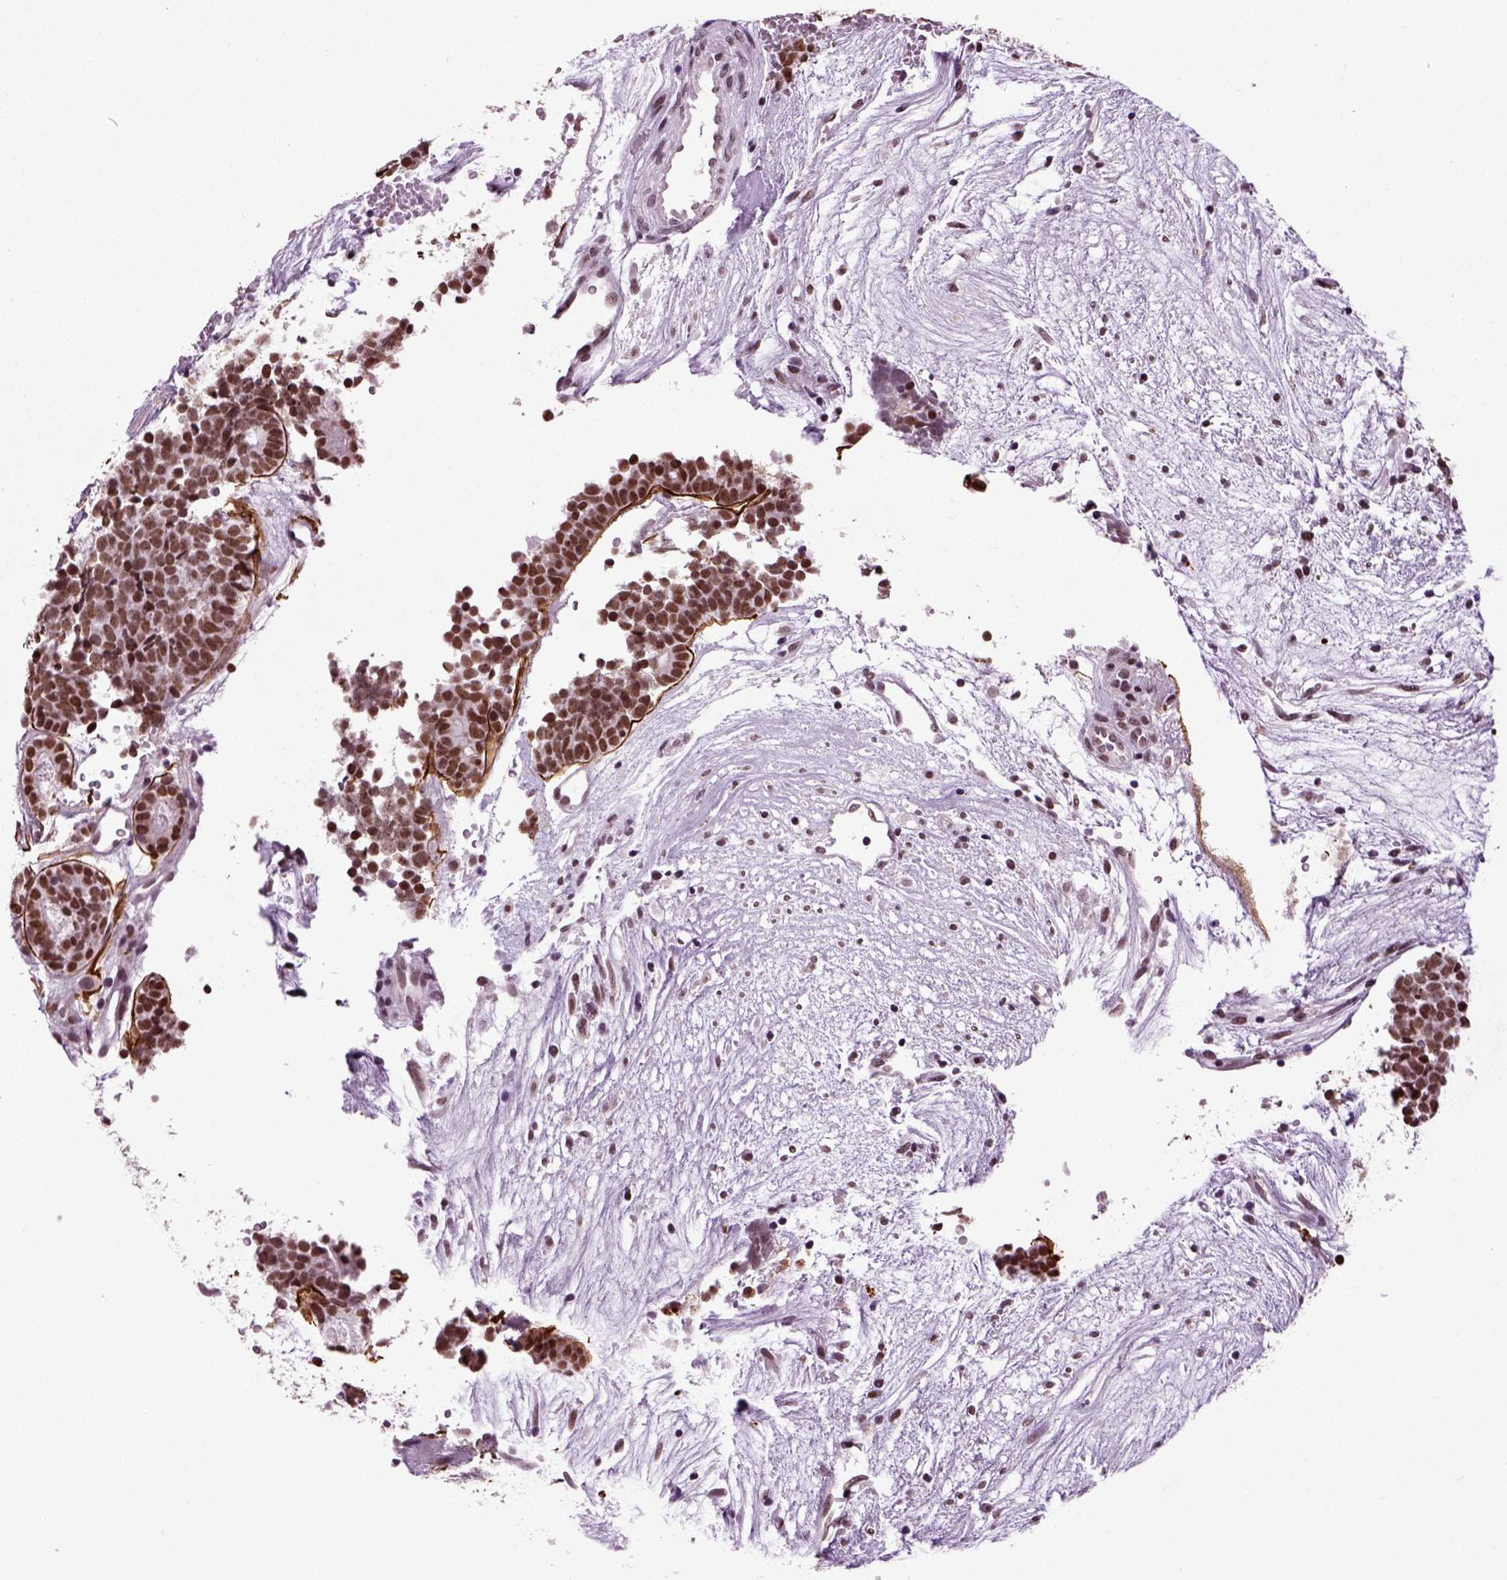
{"staining": {"intensity": "weak", "quantity": "25%-75%", "location": "nuclear"}, "tissue": "head and neck cancer", "cell_type": "Tumor cells", "image_type": "cancer", "snomed": [{"axis": "morphology", "description": "Adenocarcinoma, NOS"}, {"axis": "topography", "description": "Head-Neck"}], "caption": "Head and neck cancer stained with DAB immunohistochemistry (IHC) displays low levels of weak nuclear staining in about 25%-75% of tumor cells.", "gene": "RCOR3", "patient": {"sex": "female", "age": 81}}